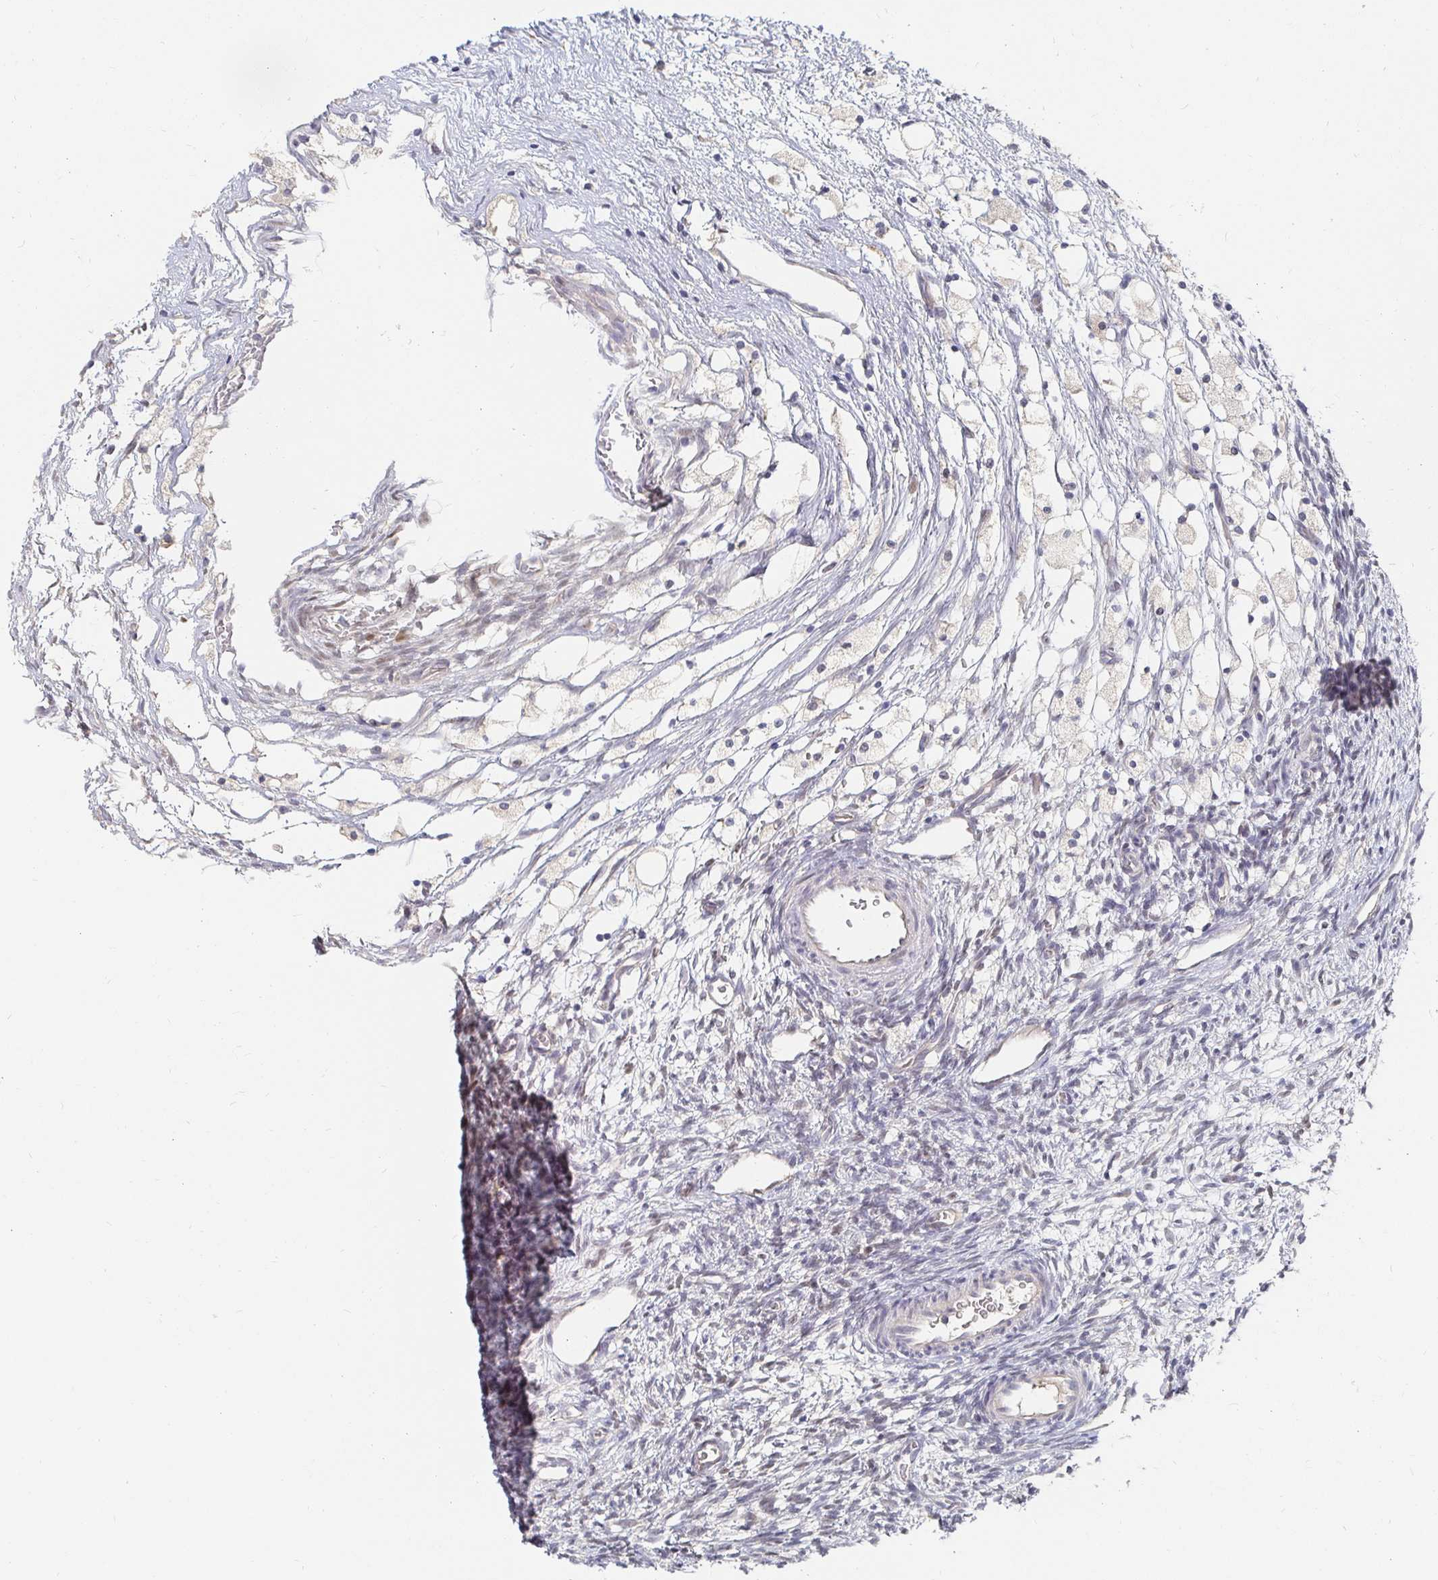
{"staining": {"intensity": "weak", "quantity": ">75%", "location": "cytoplasmic/membranous"}, "tissue": "ovary", "cell_type": "Follicle cells", "image_type": "normal", "snomed": [{"axis": "morphology", "description": "Normal tissue, NOS"}, {"axis": "topography", "description": "Ovary"}], "caption": "DAB immunohistochemical staining of benign human ovary shows weak cytoplasmic/membranous protein staining in about >75% of follicle cells.", "gene": "MEIS1", "patient": {"sex": "female", "age": 34}}